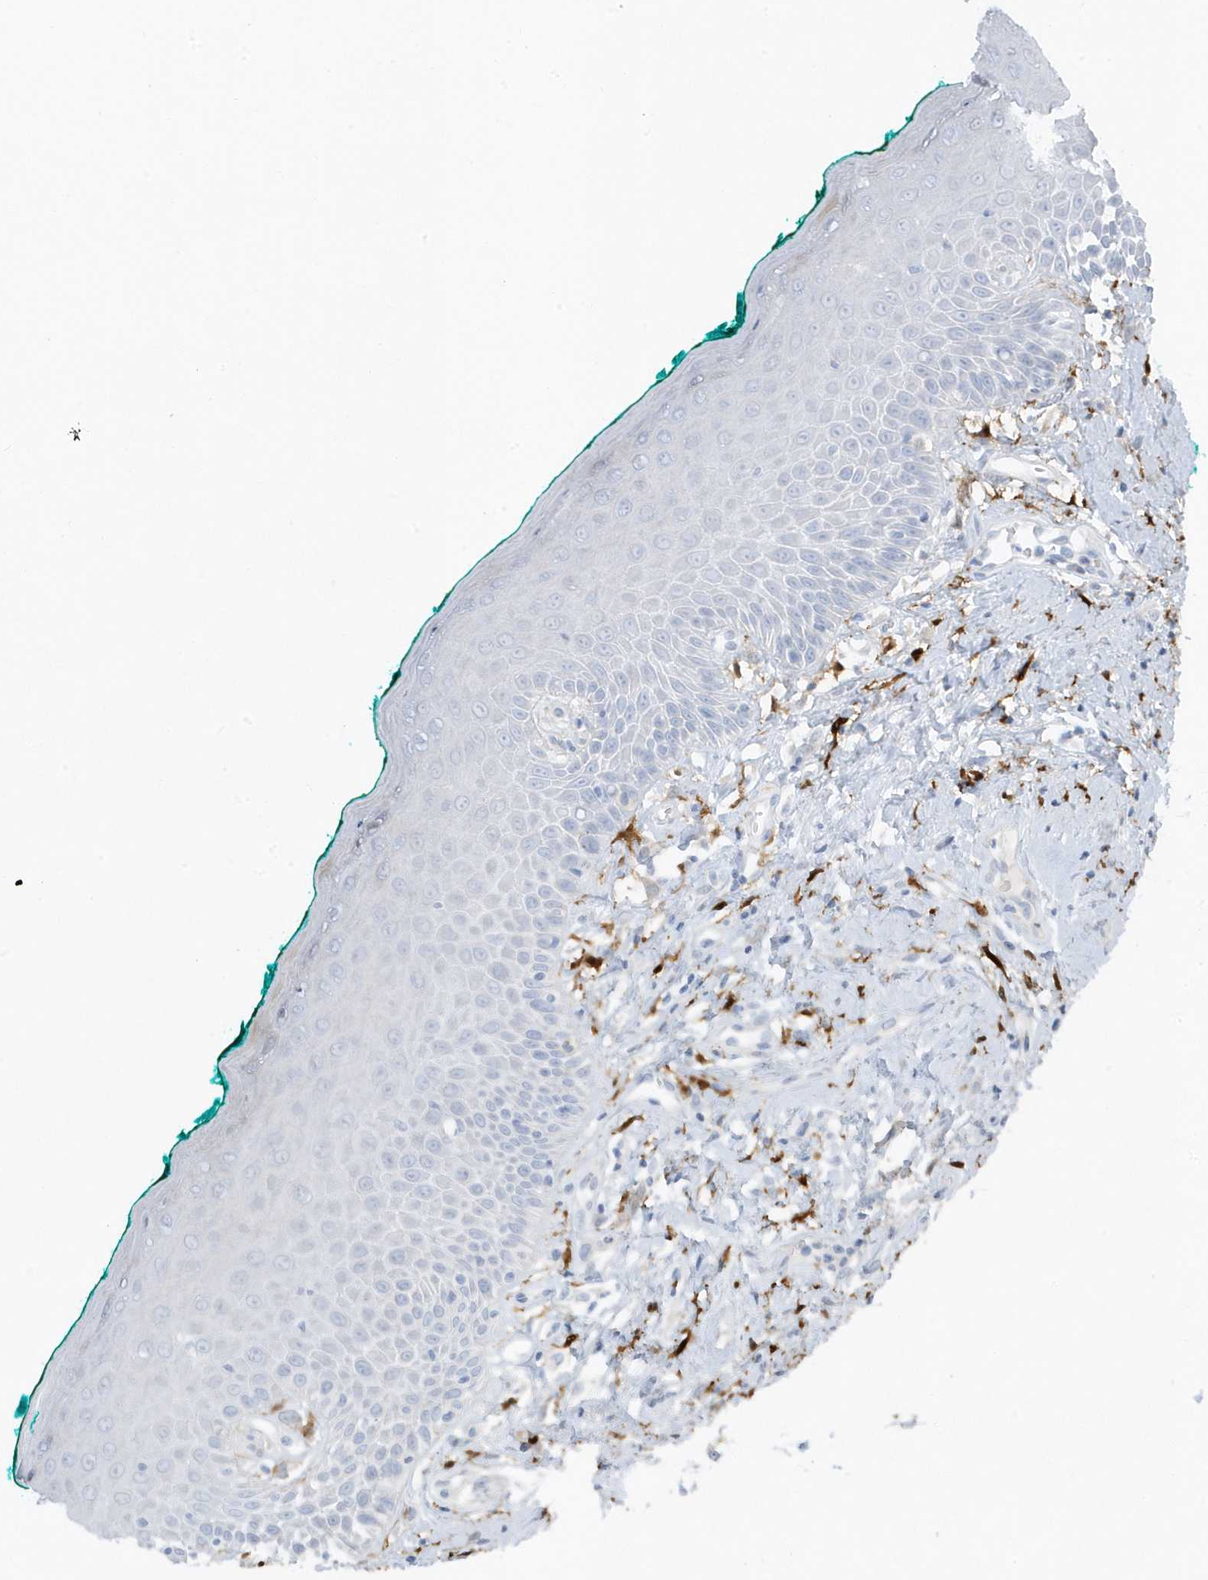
{"staining": {"intensity": "negative", "quantity": "none", "location": "none"}, "tissue": "oral mucosa", "cell_type": "Squamous epithelial cells", "image_type": "normal", "snomed": [{"axis": "morphology", "description": "Normal tissue, NOS"}, {"axis": "topography", "description": "Oral tissue"}], "caption": "Histopathology image shows no protein positivity in squamous epithelial cells of unremarkable oral mucosa.", "gene": "FAM98A", "patient": {"sex": "female", "age": 70}}